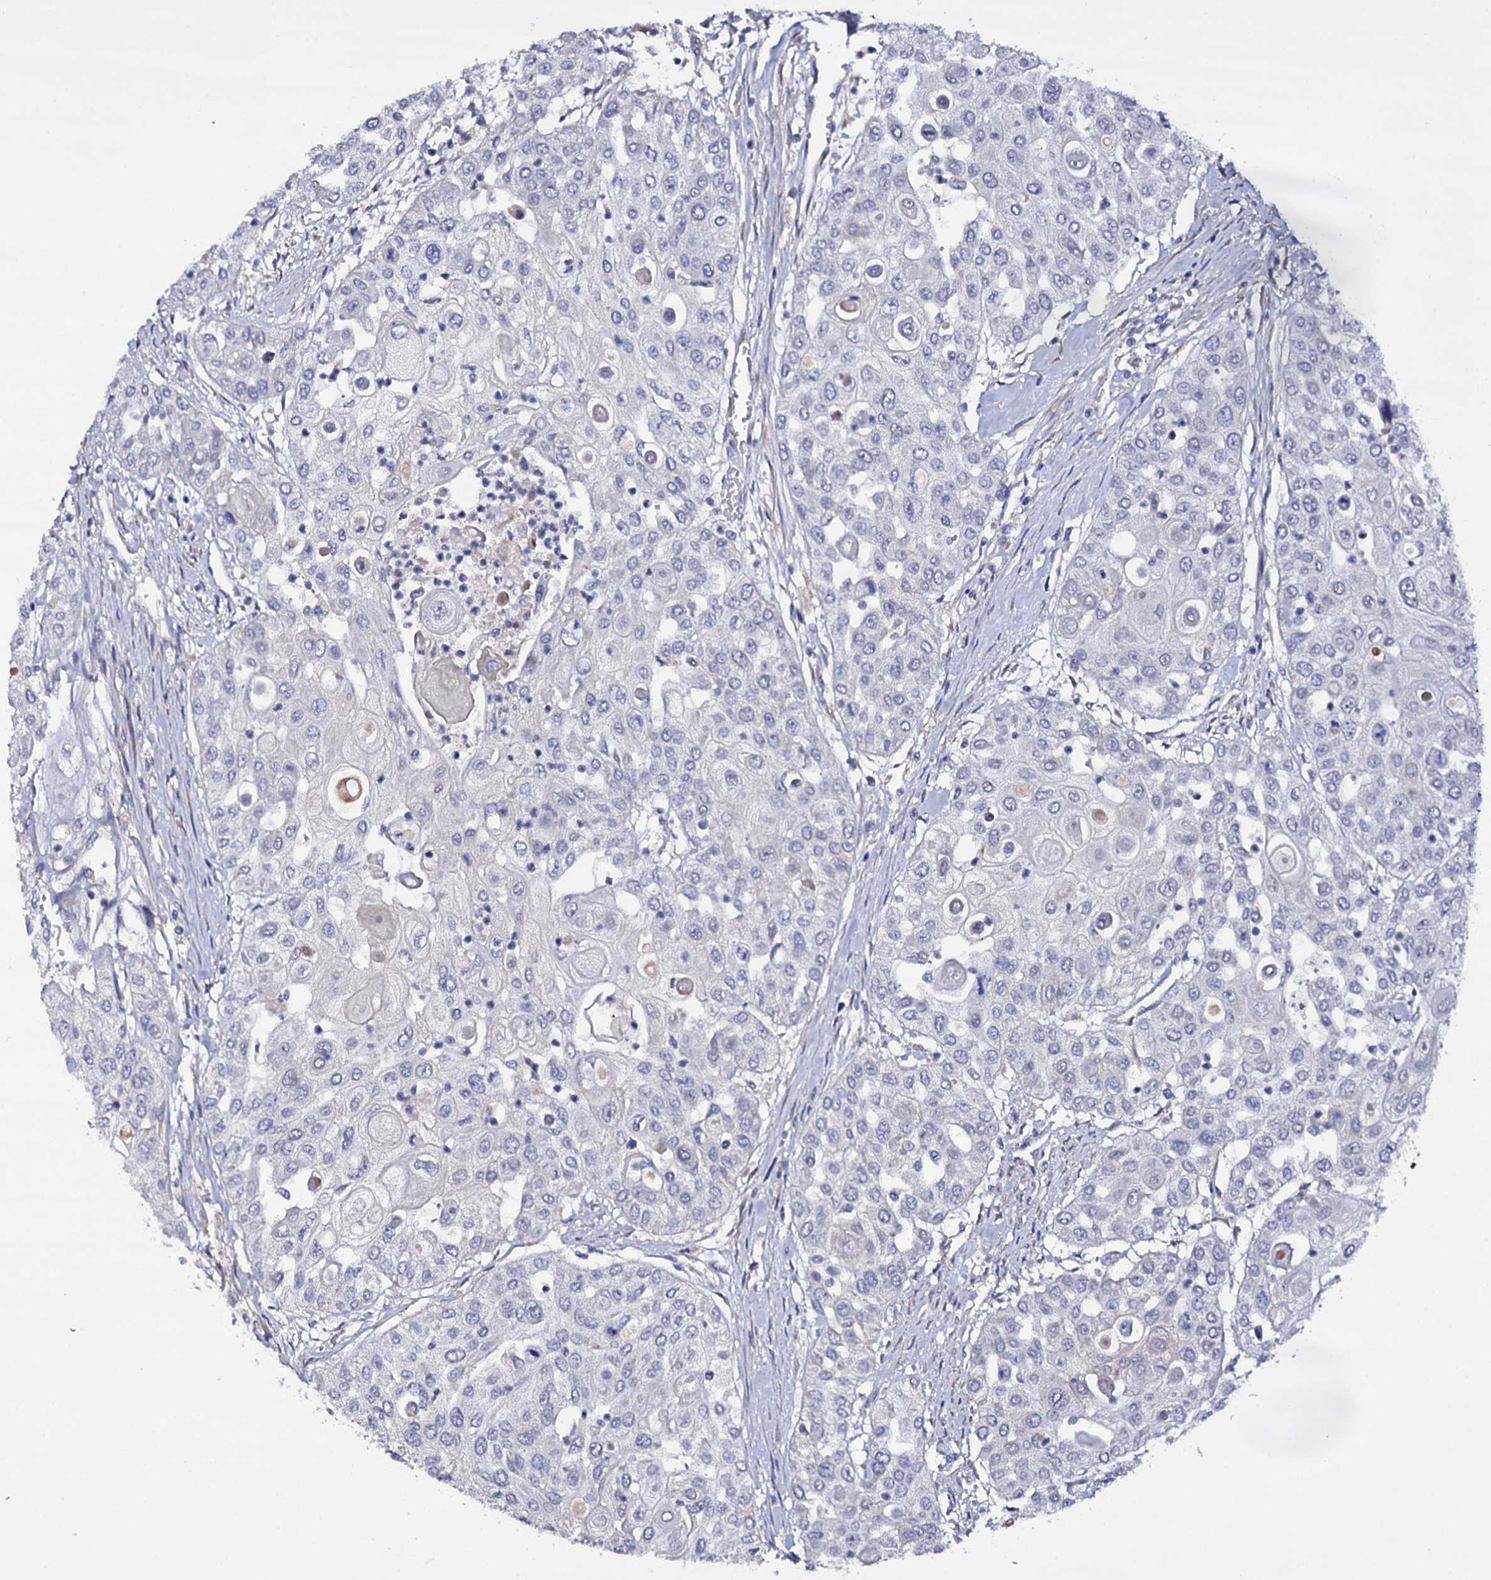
{"staining": {"intensity": "negative", "quantity": "none", "location": "none"}, "tissue": "urothelial cancer", "cell_type": "Tumor cells", "image_type": "cancer", "snomed": [{"axis": "morphology", "description": "Urothelial carcinoma, High grade"}, {"axis": "topography", "description": "Urinary bladder"}], "caption": "Immunohistochemistry (IHC) micrograph of neoplastic tissue: urothelial cancer stained with DAB (3,3'-diaminobenzidine) shows no significant protein expression in tumor cells. Brightfield microscopy of immunohistochemistry (IHC) stained with DAB (brown) and hematoxylin (blue), captured at high magnification.", "gene": "BCL2L14", "patient": {"sex": "female", "age": 79}}